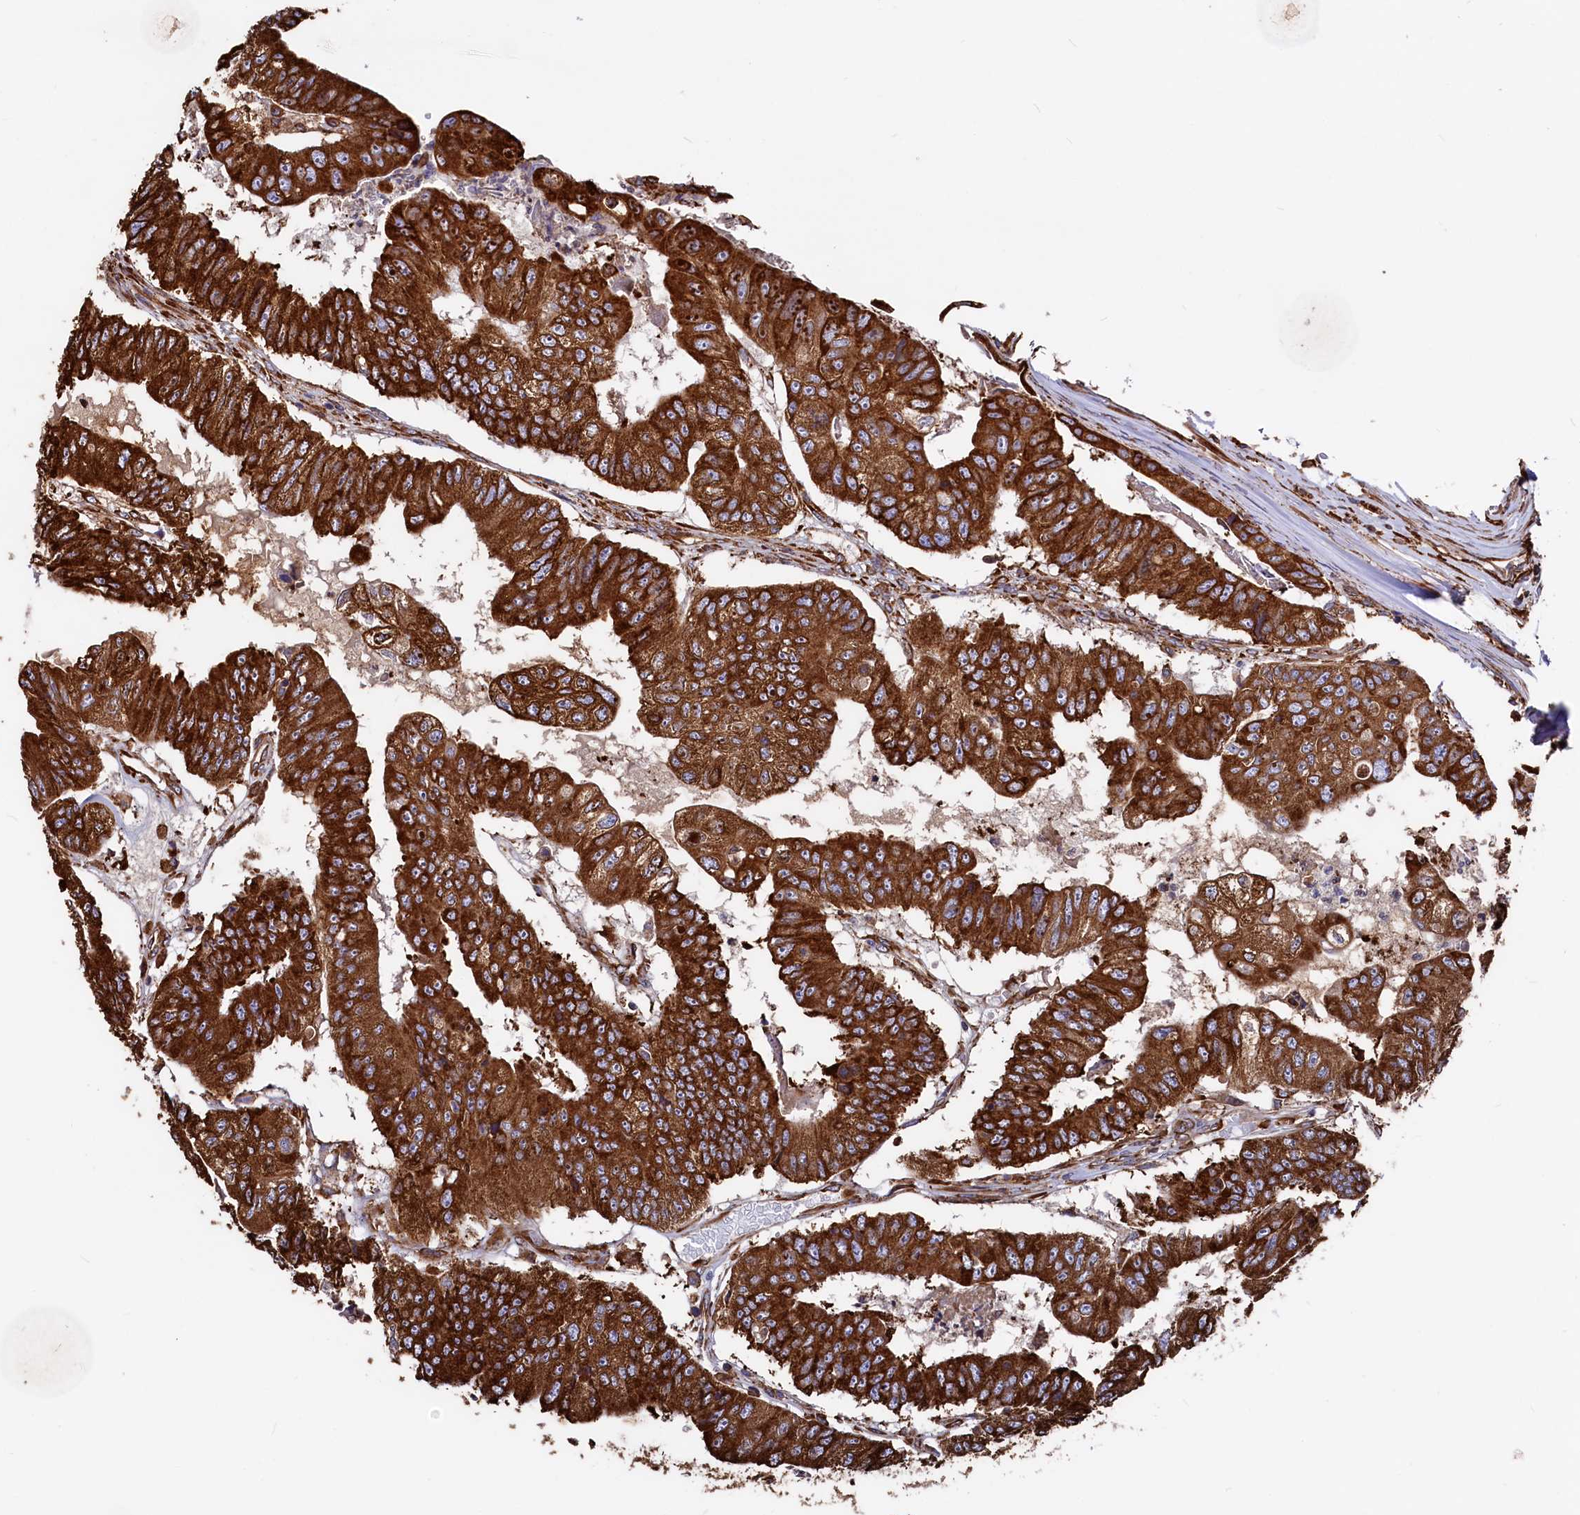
{"staining": {"intensity": "strong", "quantity": ">75%", "location": "cytoplasmic/membranous"}, "tissue": "colorectal cancer", "cell_type": "Tumor cells", "image_type": "cancer", "snomed": [{"axis": "morphology", "description": "Adenocarcinoma, NOS"}, {"axis": "topography", "description": "Colon"}], "caption": "Colorectal adenocarcinoma tissue demonstrates strong cytoplasmic/membranous positivity in approximately >75% of tumor cells, visualized by immunohistochemistry.", "gene": "NEURL1B", "patient": {"sex": "female", "age": 67}}